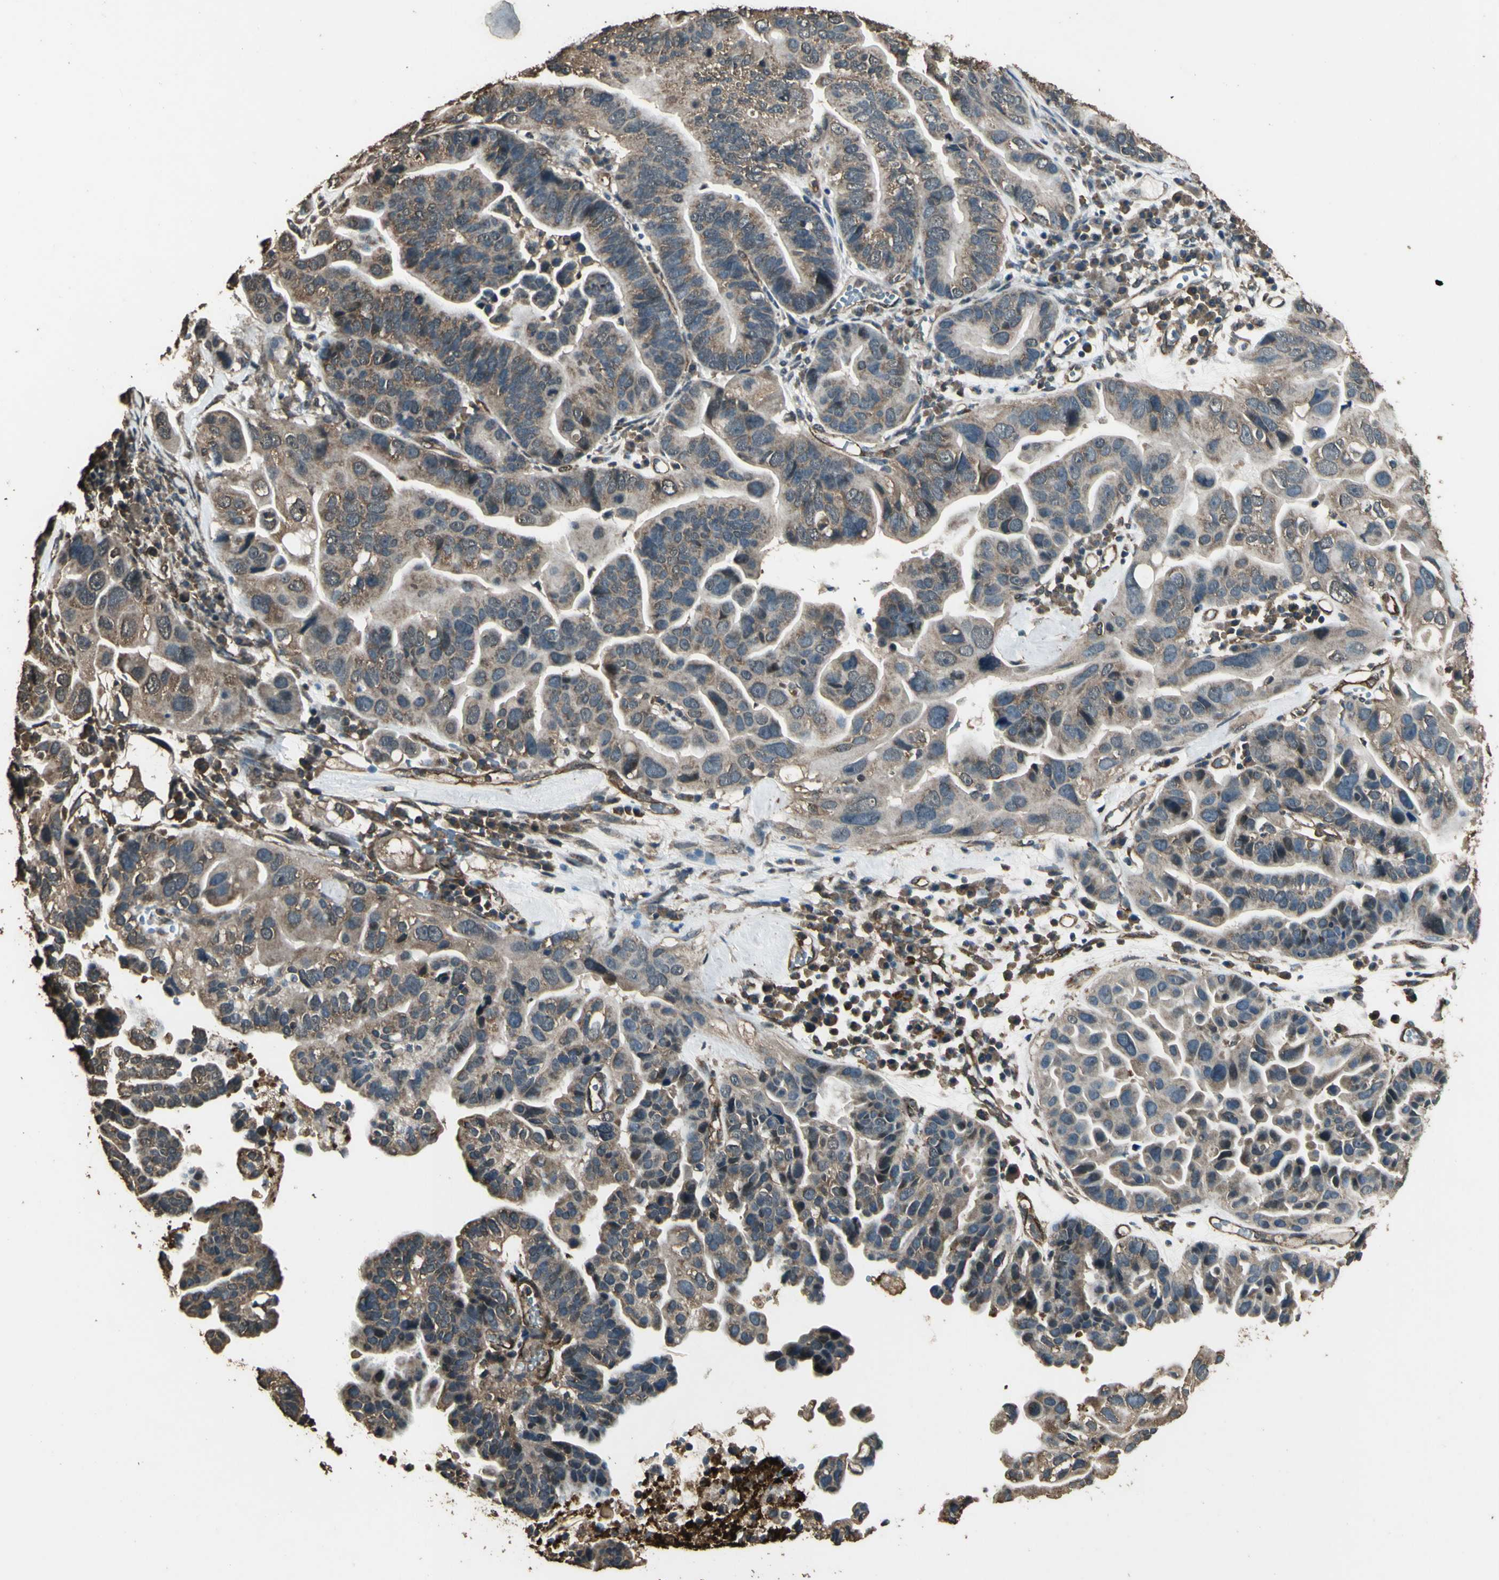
{"staining": {"intensity": "weak", "quantity": ">75%", "location": "cytoplasmic/membranous"}, "tissue": "ovarian cancer", "cell_type": "Tumor cells", "image_type": "cancer", "snomed": [{"axis": "morphology", "description": "Cystadenocarcinoma, serous, NOS"}, {"axis": "topography", "description": "Ovary"}], "caption": "Immunohistochemistry histopathology image of human ovarian serous cystadenocarcinoma stained for a protein (brown), which exhibits low levels of weak cytoplasmic/membranous staining in approximately >75% of tumor cells.", "gene": "TSPO", "patient": {"sex": "female", "age": 56}}